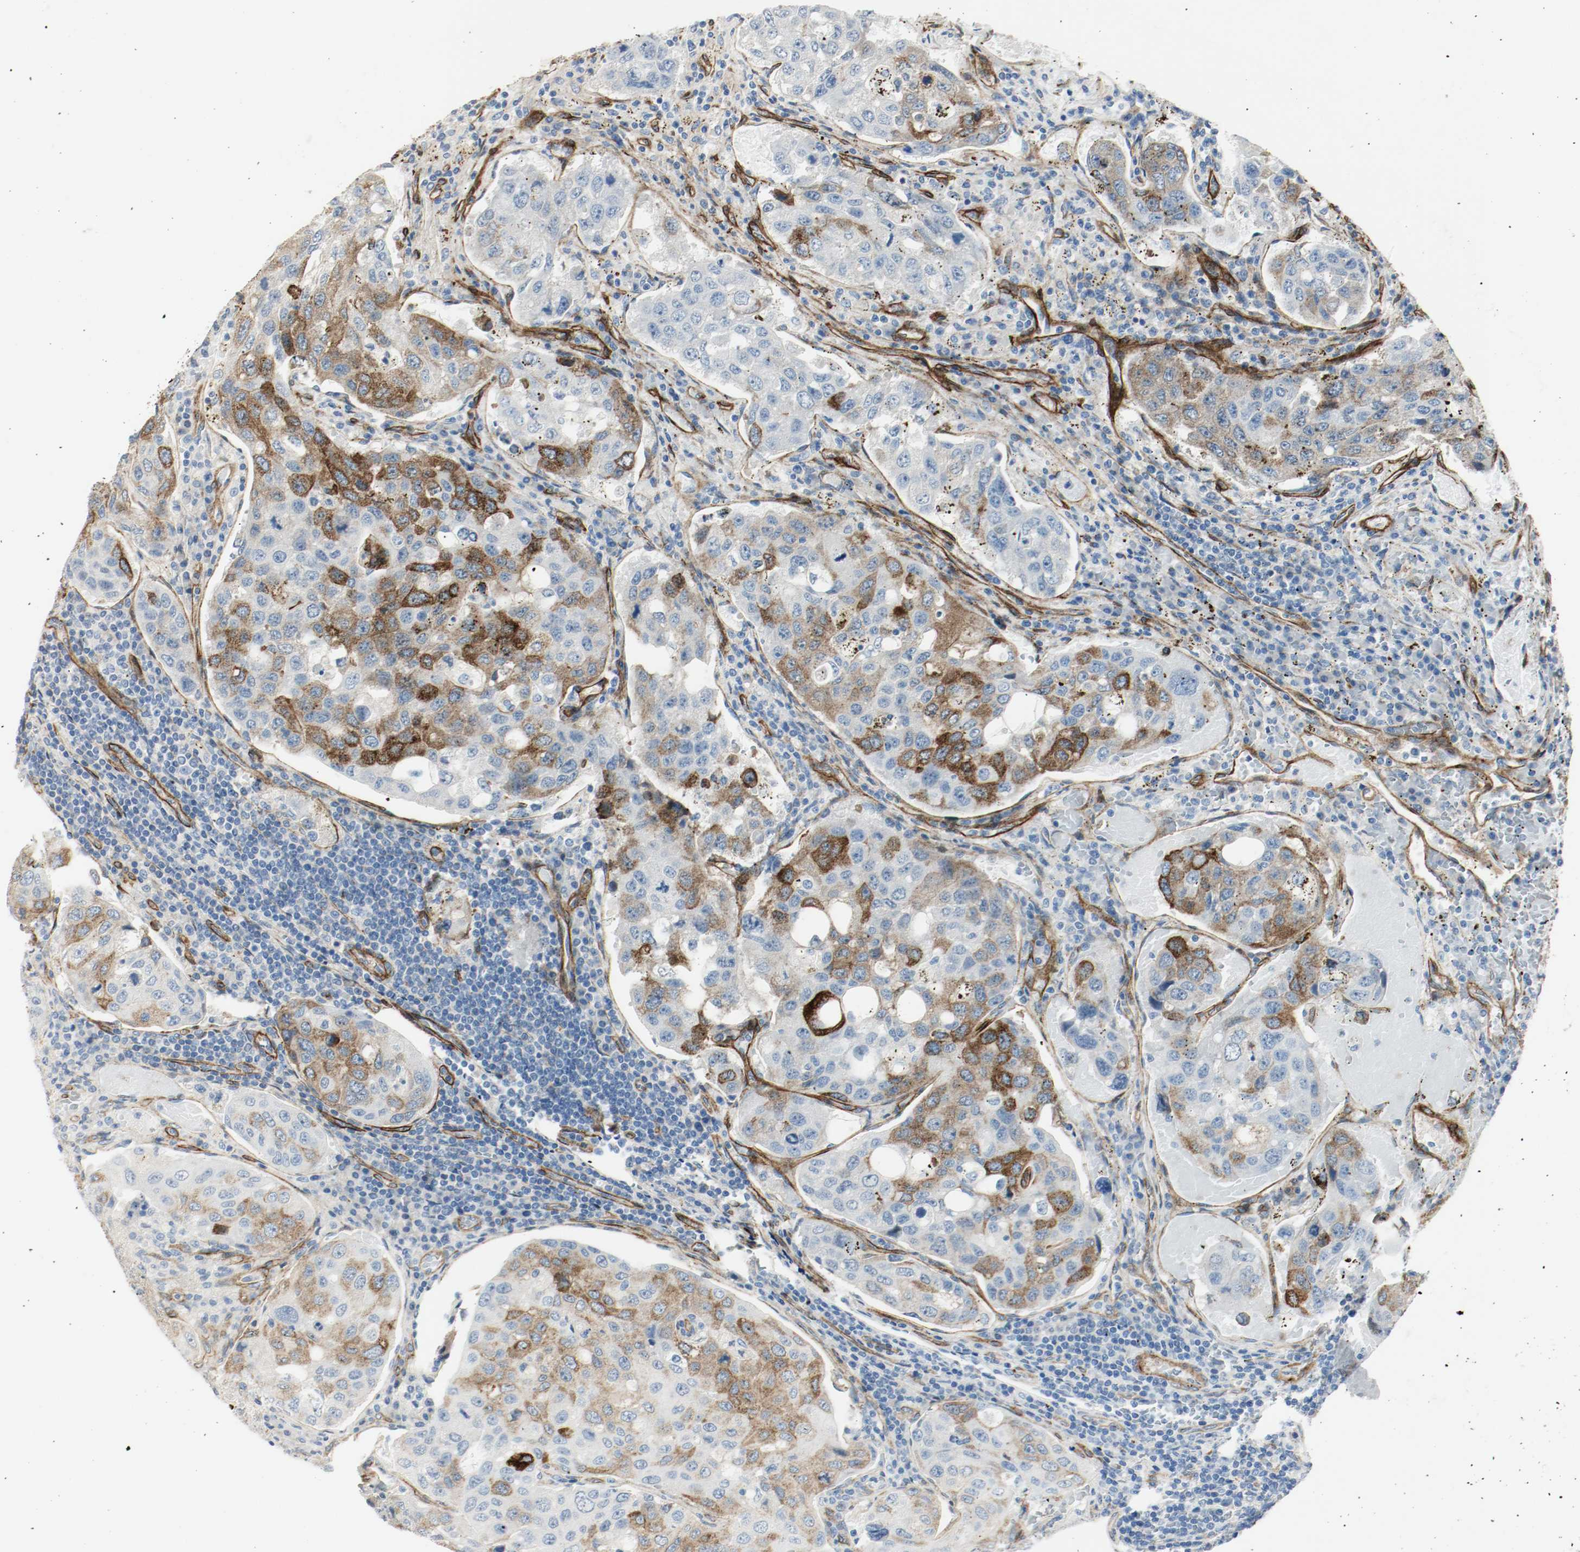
{"staining": {"intensity": "moderate", "quantity": "25%-75%", "location": "cytoplasmic/membranous"}, "tissue": "urothelial cancer", "cell_type": "Tumor cells", "image_type": "cancer", "snomed": [{"axis": "morphology", "description": "Urothelial carcinoma, High grade"}, {"axis": "topography", "description": "Lymph node"}, {"axis": "topography", "description": "Urinary bladder"}], "caption": "This micrograph shows immunohistochemistry (IHC) staining of high-grade urothelial carcinoma, with medium moderate cytoplasmic/membranous positivity in approximately 25%-75% of tumor cells.", "gene": "LAMB1", "patient": {"sex": "male", "age": 51}}